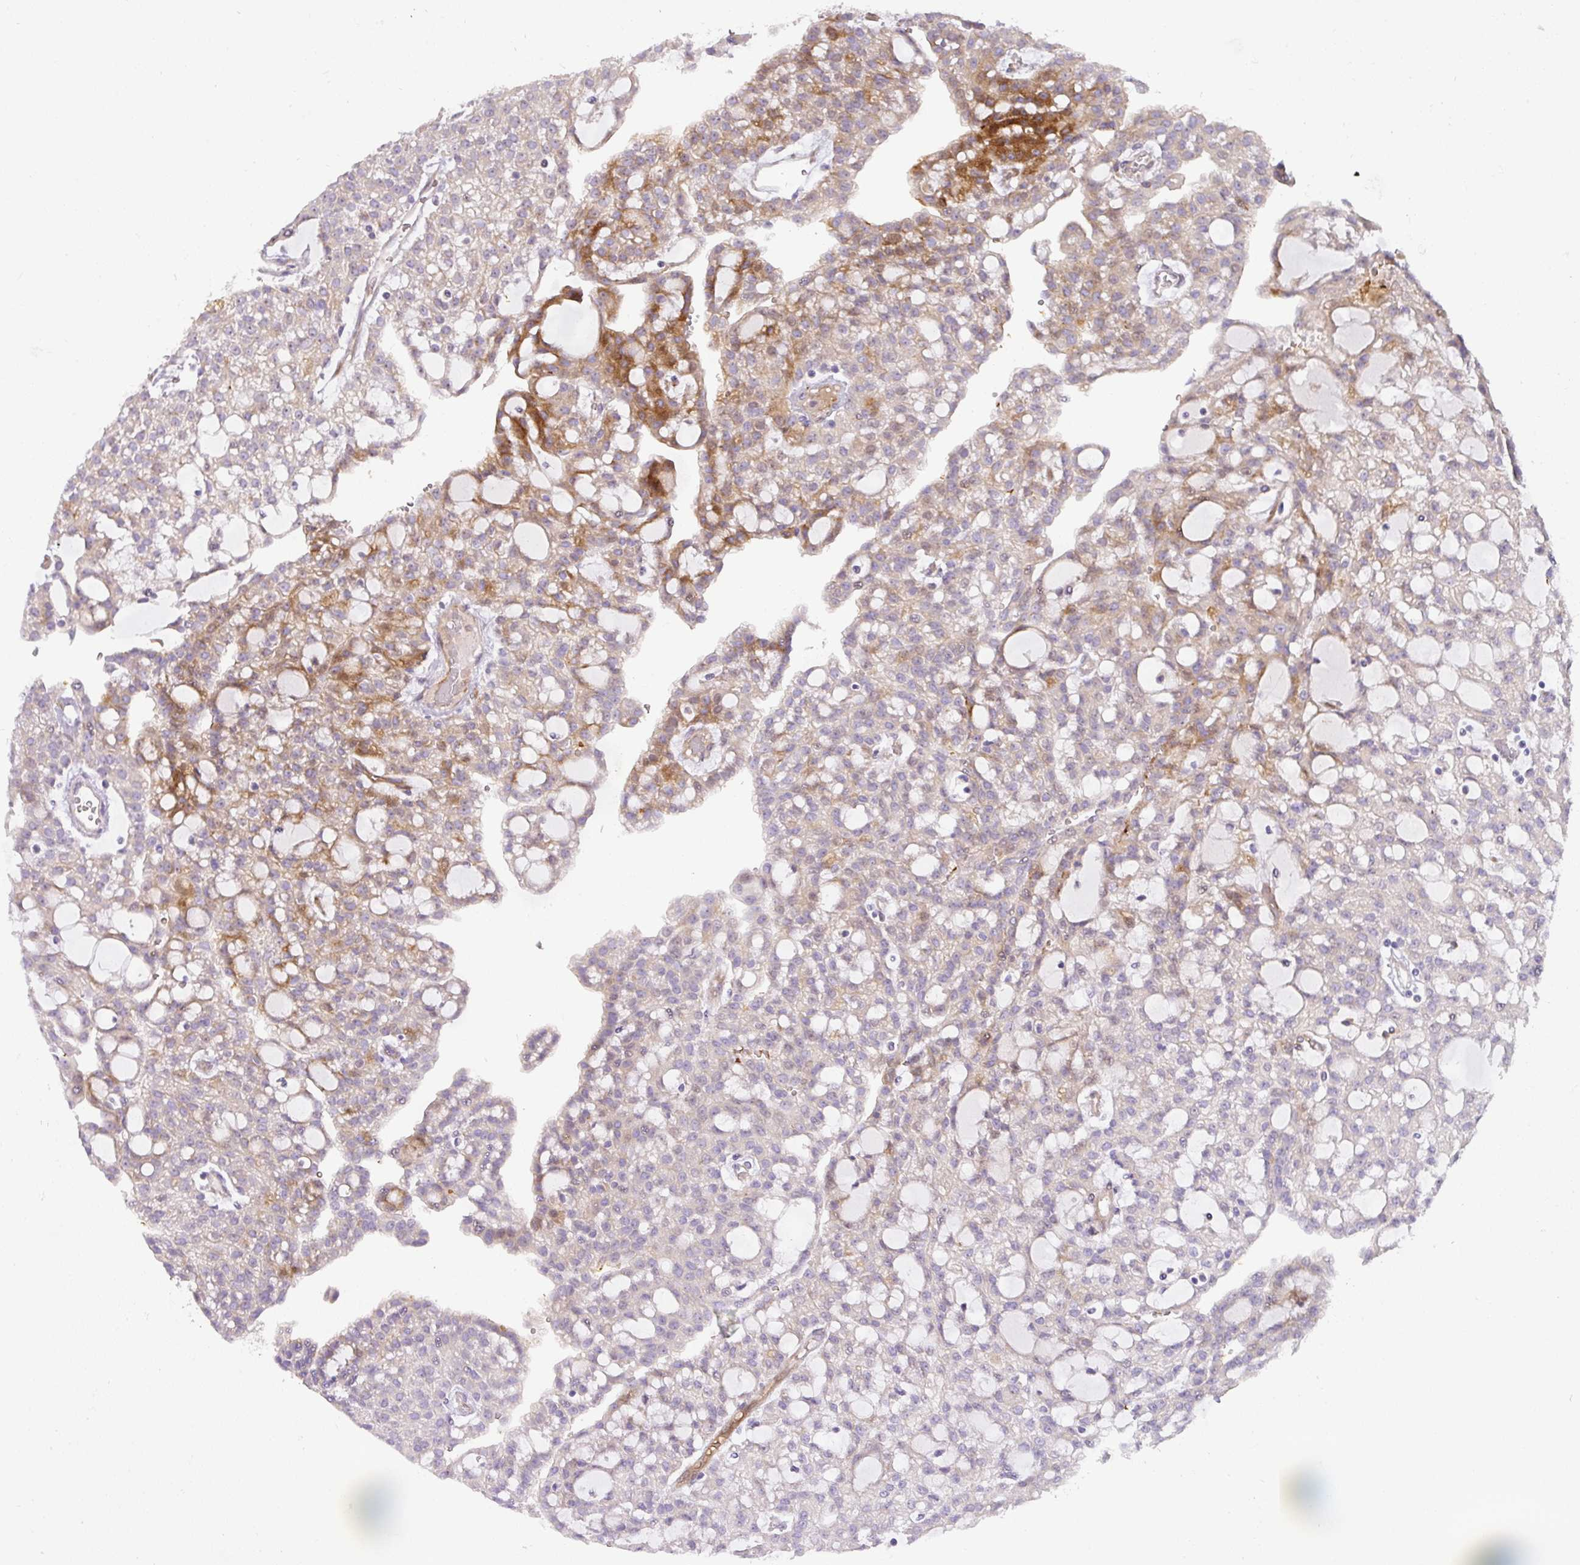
{"staining": {"intensity": "strong", "quantity": "<25%", "location": "cytoplasmic/membranous"}, "tissue": "renal cancer", "cell_type": "Tumor cells", "image_type": "cancer", "snomed": [{"axis": "morphology", "description": "Adenocarcinoma, NOS"}, {"axis": "topography", "description": "Kidney"}], "caption": "Human renal cancer (adenocarcinoma) stained with a brown dye demonstrates strong cytoplasmic/membranous positive staining in approximately <25% of tumor cells.", "gene": "ATP6V1F", "patient": {"sex": "male", "age": 63}}